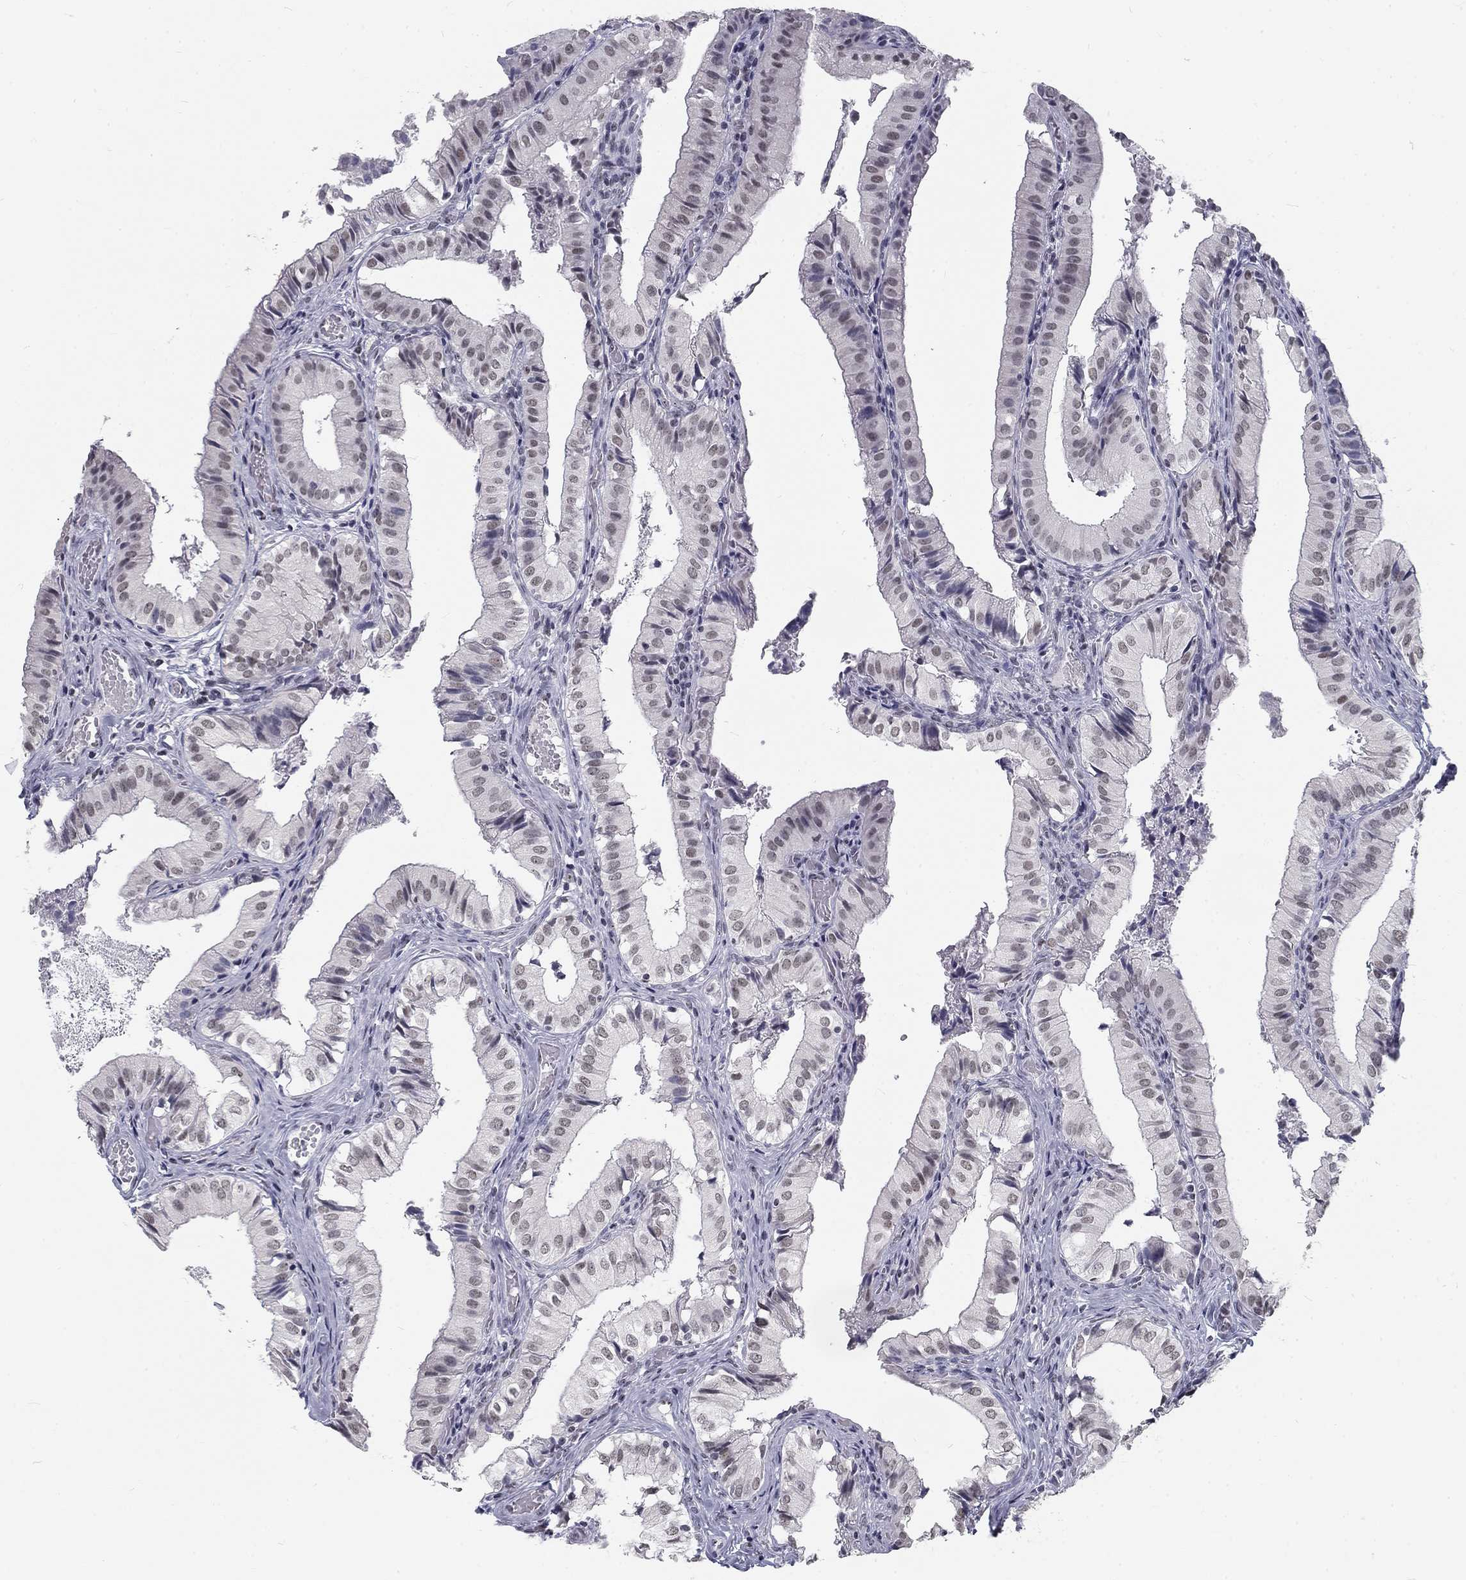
{"staining": {"intensity": "weak", "quantity": "<25%", "location": "nuclear"}, "tissue": "gallbladder", "cell_type": "Glandular cells", "image_type": "normal", "snomed": [{"axis": "morphology", "description": "Normal tissue, NOS"}, {"axis": "topography", "description": "Gallbladder"}], "caption": "Glandular cells show no significant protein staining in benign gallbladder.", "gene": "SNORC", "patient": {"sex": "female", "age": 47}}